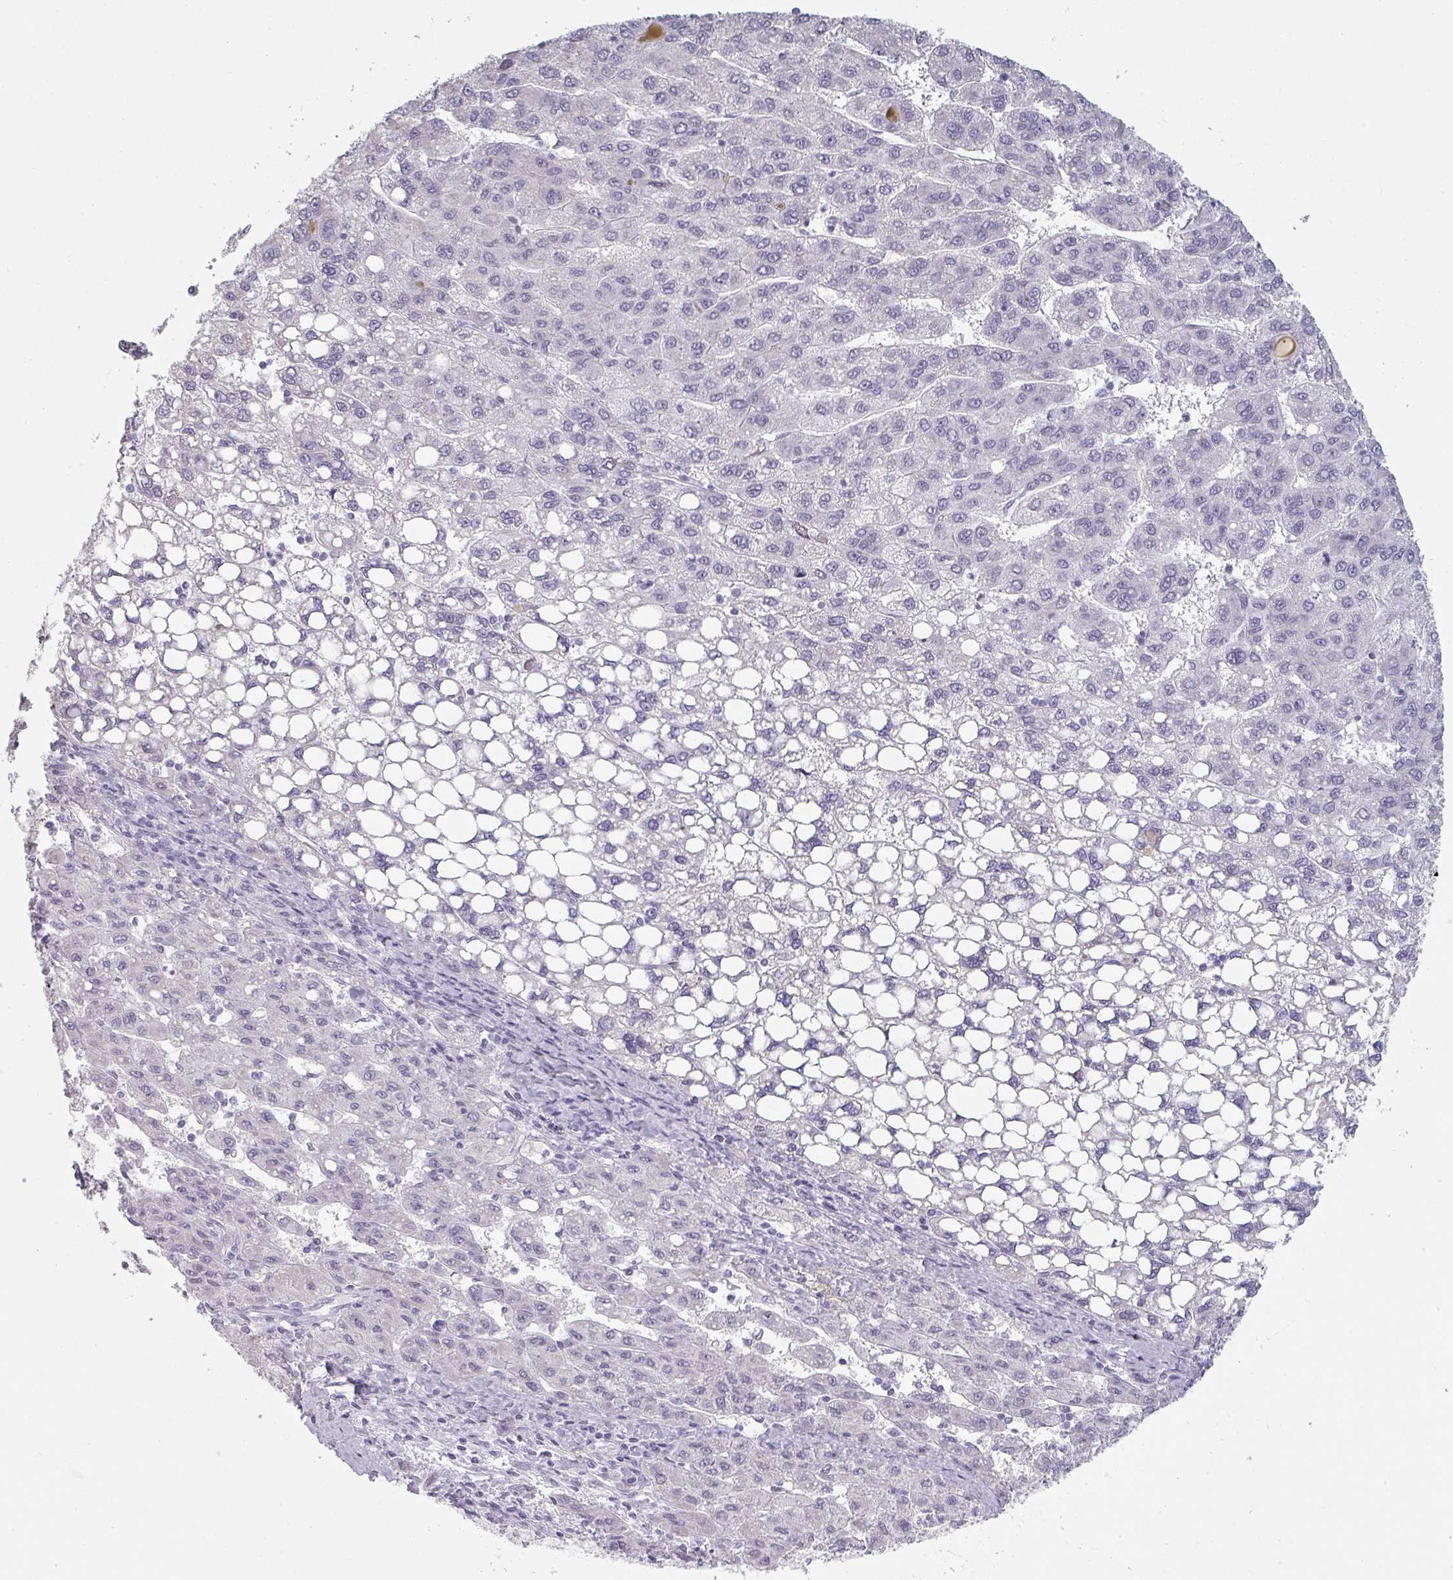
{"staining": {"intensity": "negative", "quantity": "none", "location": "none"}, "tissue": "liver cancer", "cell_type": "Tumor cells", "image_type": "cancer", "snomed": [{"axis": "morphology", "description": "Carcinoma, Hepatocellular, NOS"}, {"axis": "topography", "description": "Liver"}], "caption": "Immunohistochemistry micrograph of liver cancer stained for a protein (brown), which displays no expression in tumor cells.", "gene": "SFTPA1", "patient": {"sex": "female", "age": 82}}